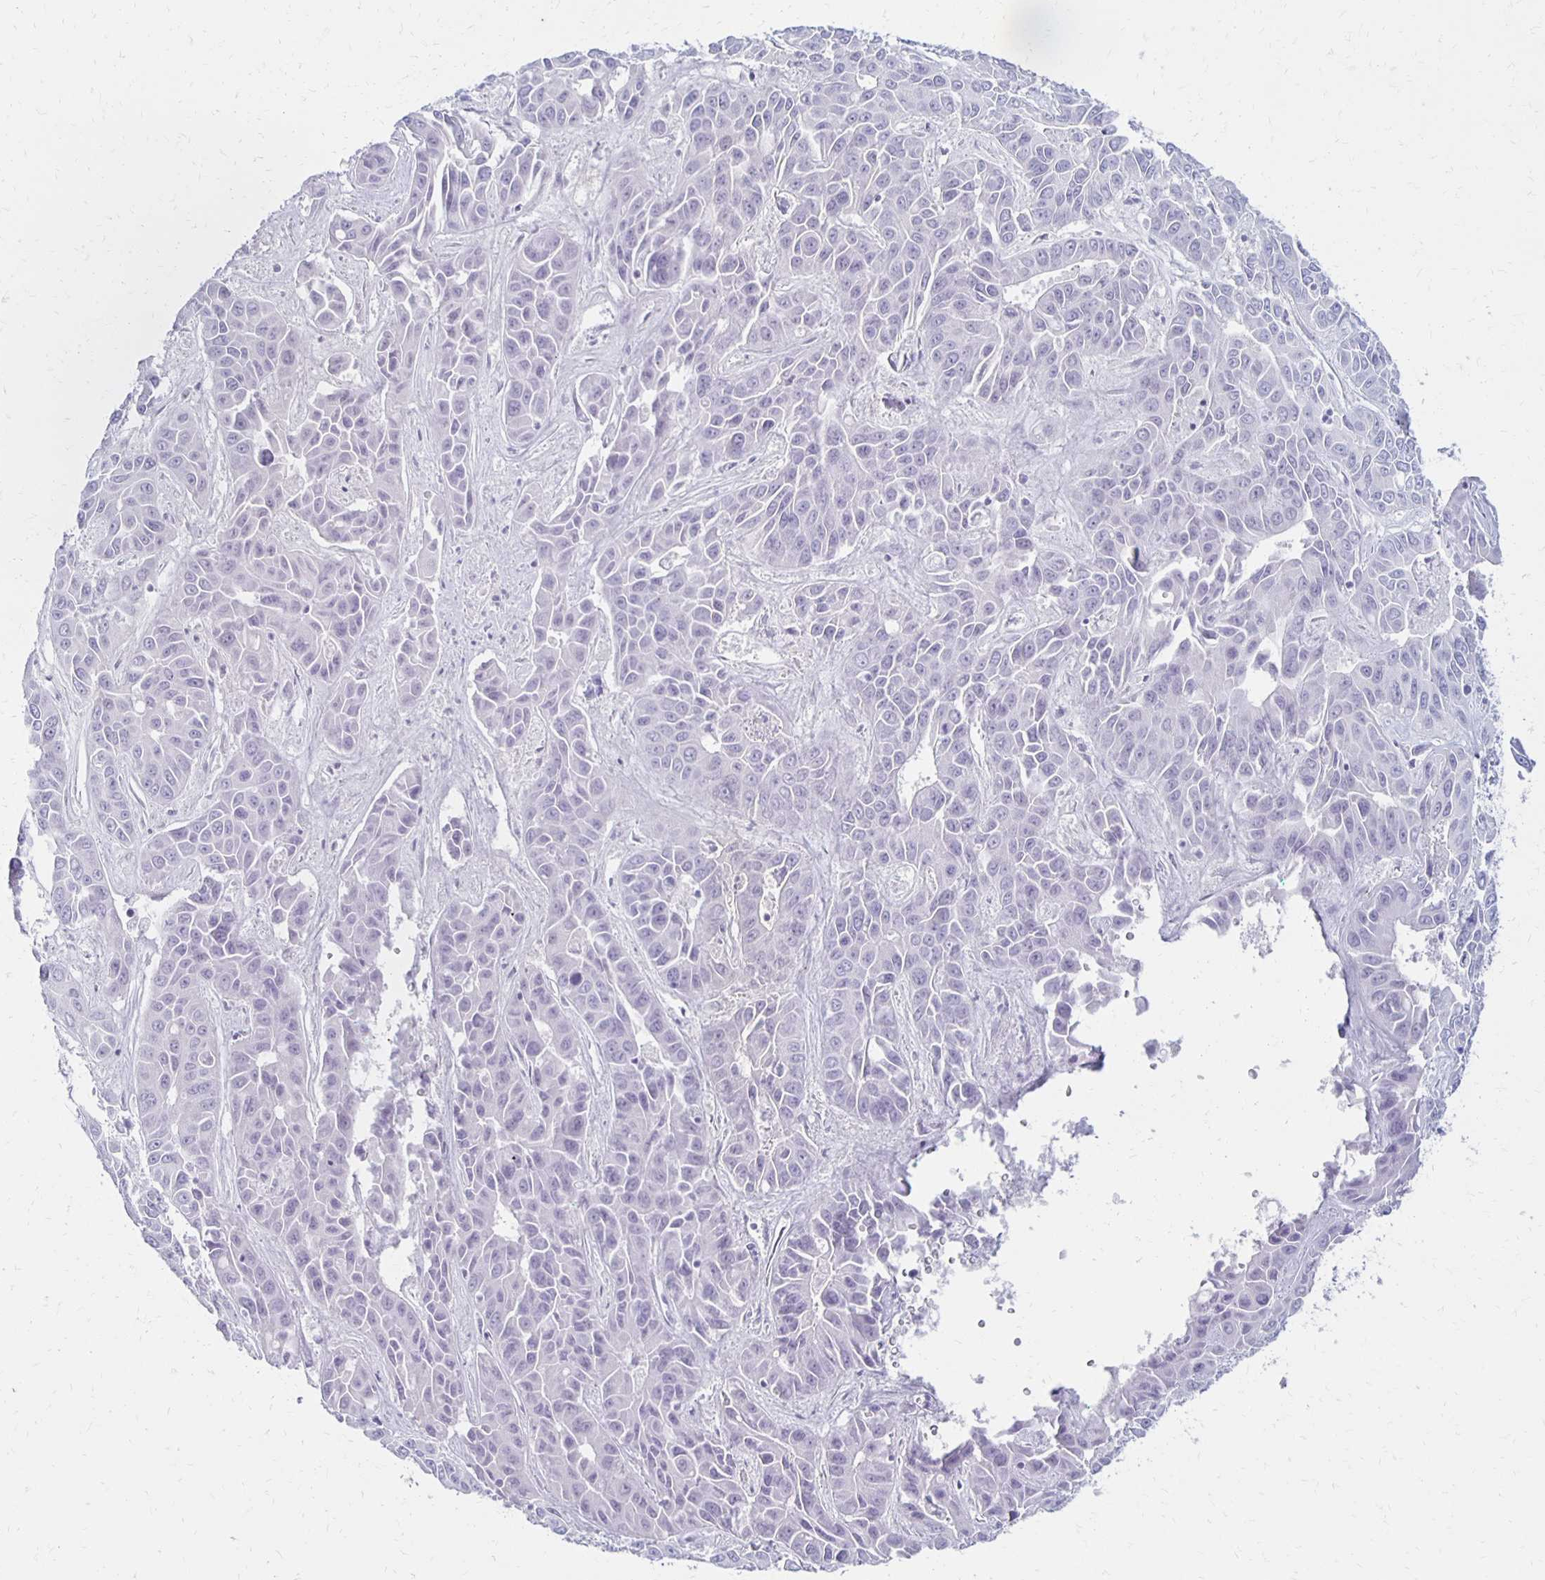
{"staining": {"intensity": "negative", "quantity": "none", "location": "none"}, "tissue": "liver cancer", "cell_type": "Tumor cells", "image_type": "cancer", "snomed": [{"axis": "morphology", "description": "Cholangiocarcinoma"}, {"axis": "topography", "description": "Liver"}], "caption": "Tumor cells show no significant protein expression in liver cancer (cholangiocarcinoma). The staining was performed using DAB (3,3'-diaminobenzidine) to visualize the protein expression in brown, while the nuclei were stained in blue with hematoxylin (Magnification: 20x).", "gene": "RYR1", "patient": {"sex": "female", "age": 52}}